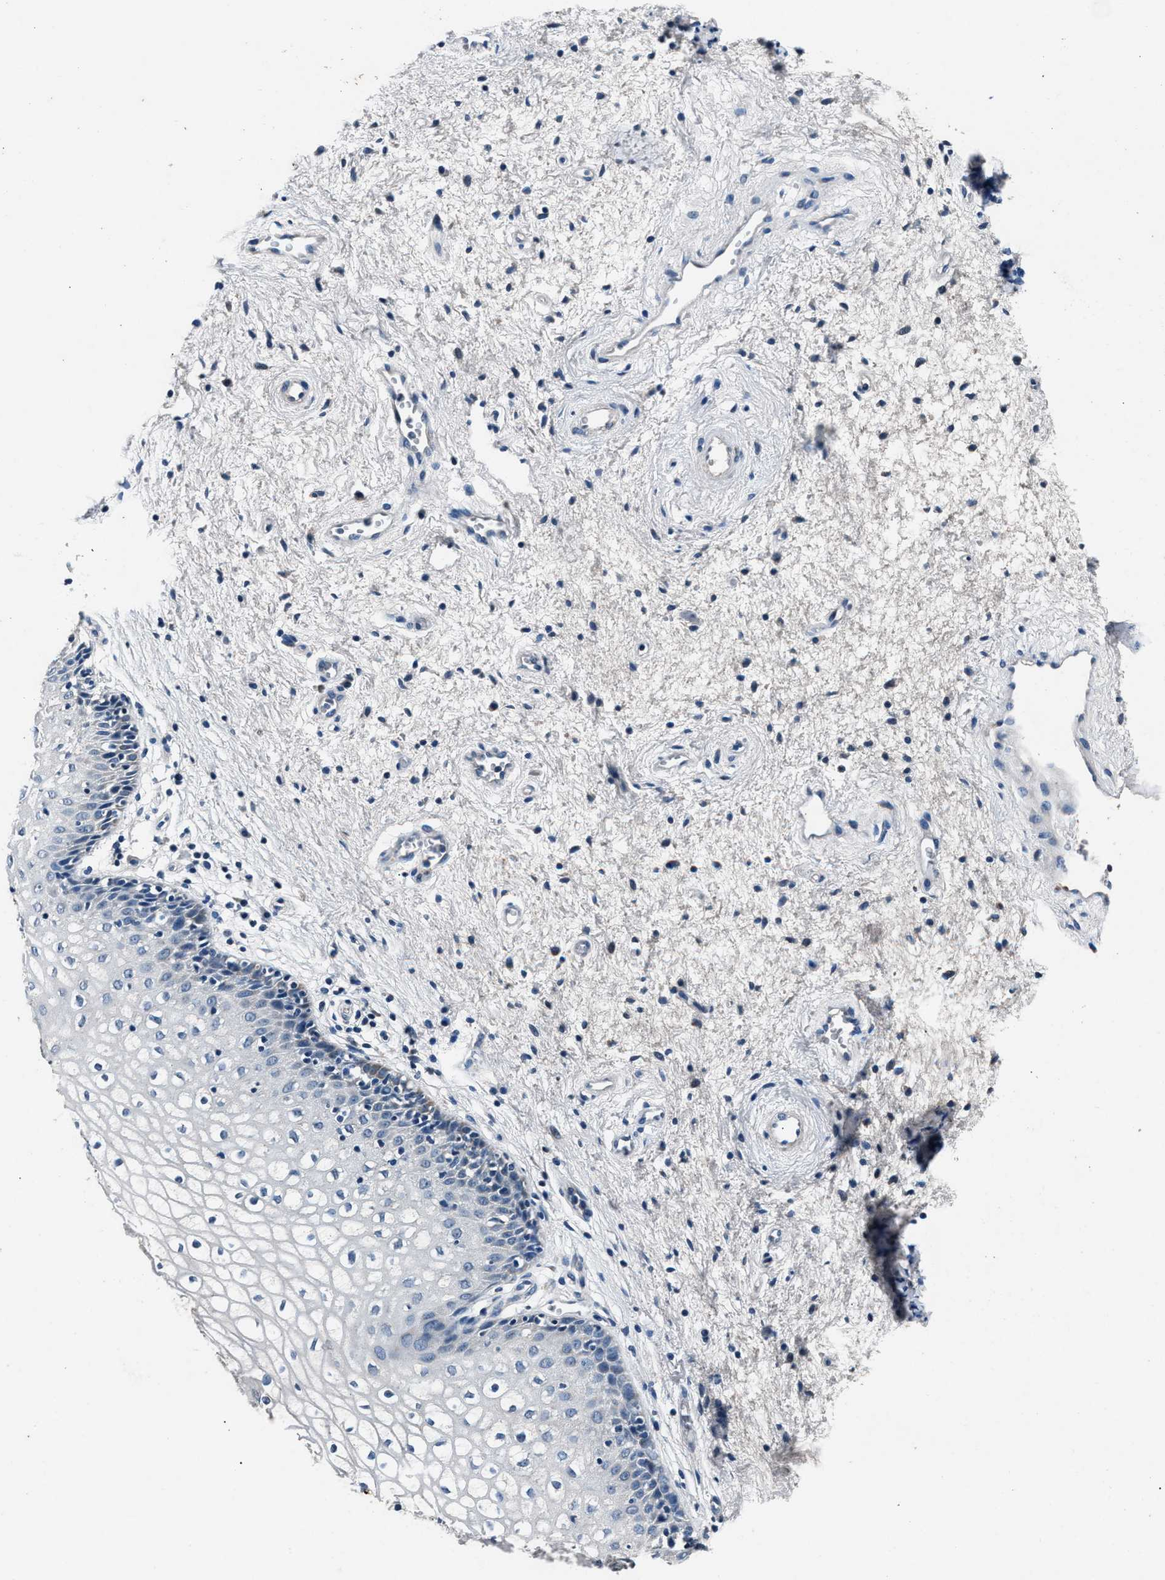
{"staining": {"intensity": "negative", "quantity": "none", "location": "none"}, "tissue": "vagina", "cell_type": "Squamous epithelial cells", "image_type": "normal", "snomed": [{"axis": "morphology", "description": "Normal tissue, NOS"}, {"axis": "topography", "description": "Vagina"}], "caption": "Photomicrograph shows no protein positivity in squamous epithelial cells of unremarkable vagina.", "gene": "DENND6B", "patient": {"sex": "female", "age": 34}}